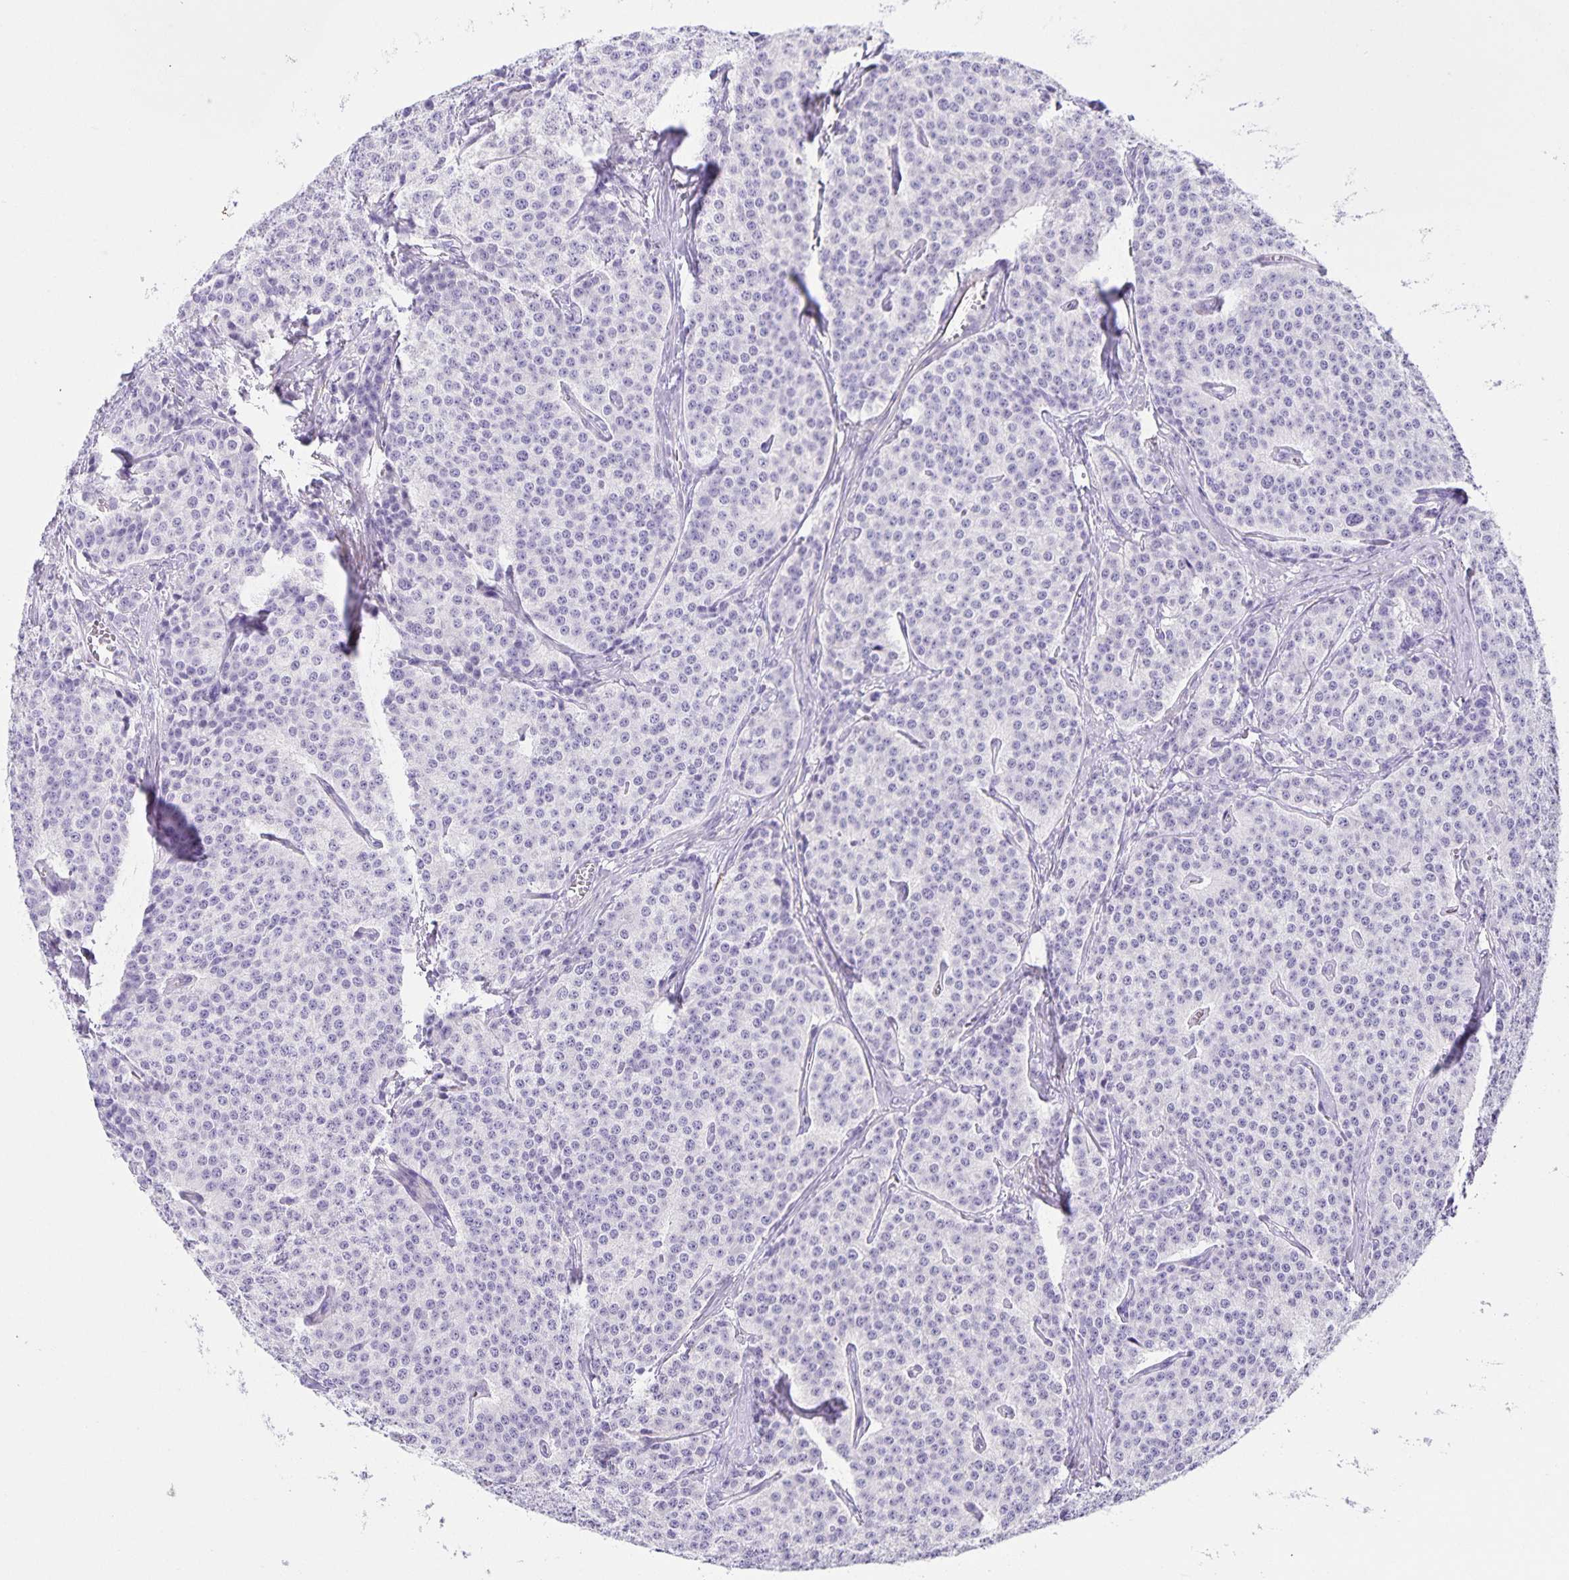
{"staining": {"intensity": "negative", "quantity": "none", "location": "none"}, "tissue": "carcinoid", "cell_type": "Tumor cells", "image_type": "cancer", "snomed": [{"axis": "morphology", "description": "Carcinoid, malignant, NOS"}, {"axis": "topography", "description": "Small intestine"}], "caption": "The immunohistochemistry (IHC) image has no significant positivity in tumor cells of carcinoid tissue.", "gene": "UBQLN3", "patient": {"sex": "female", "age": 64}}